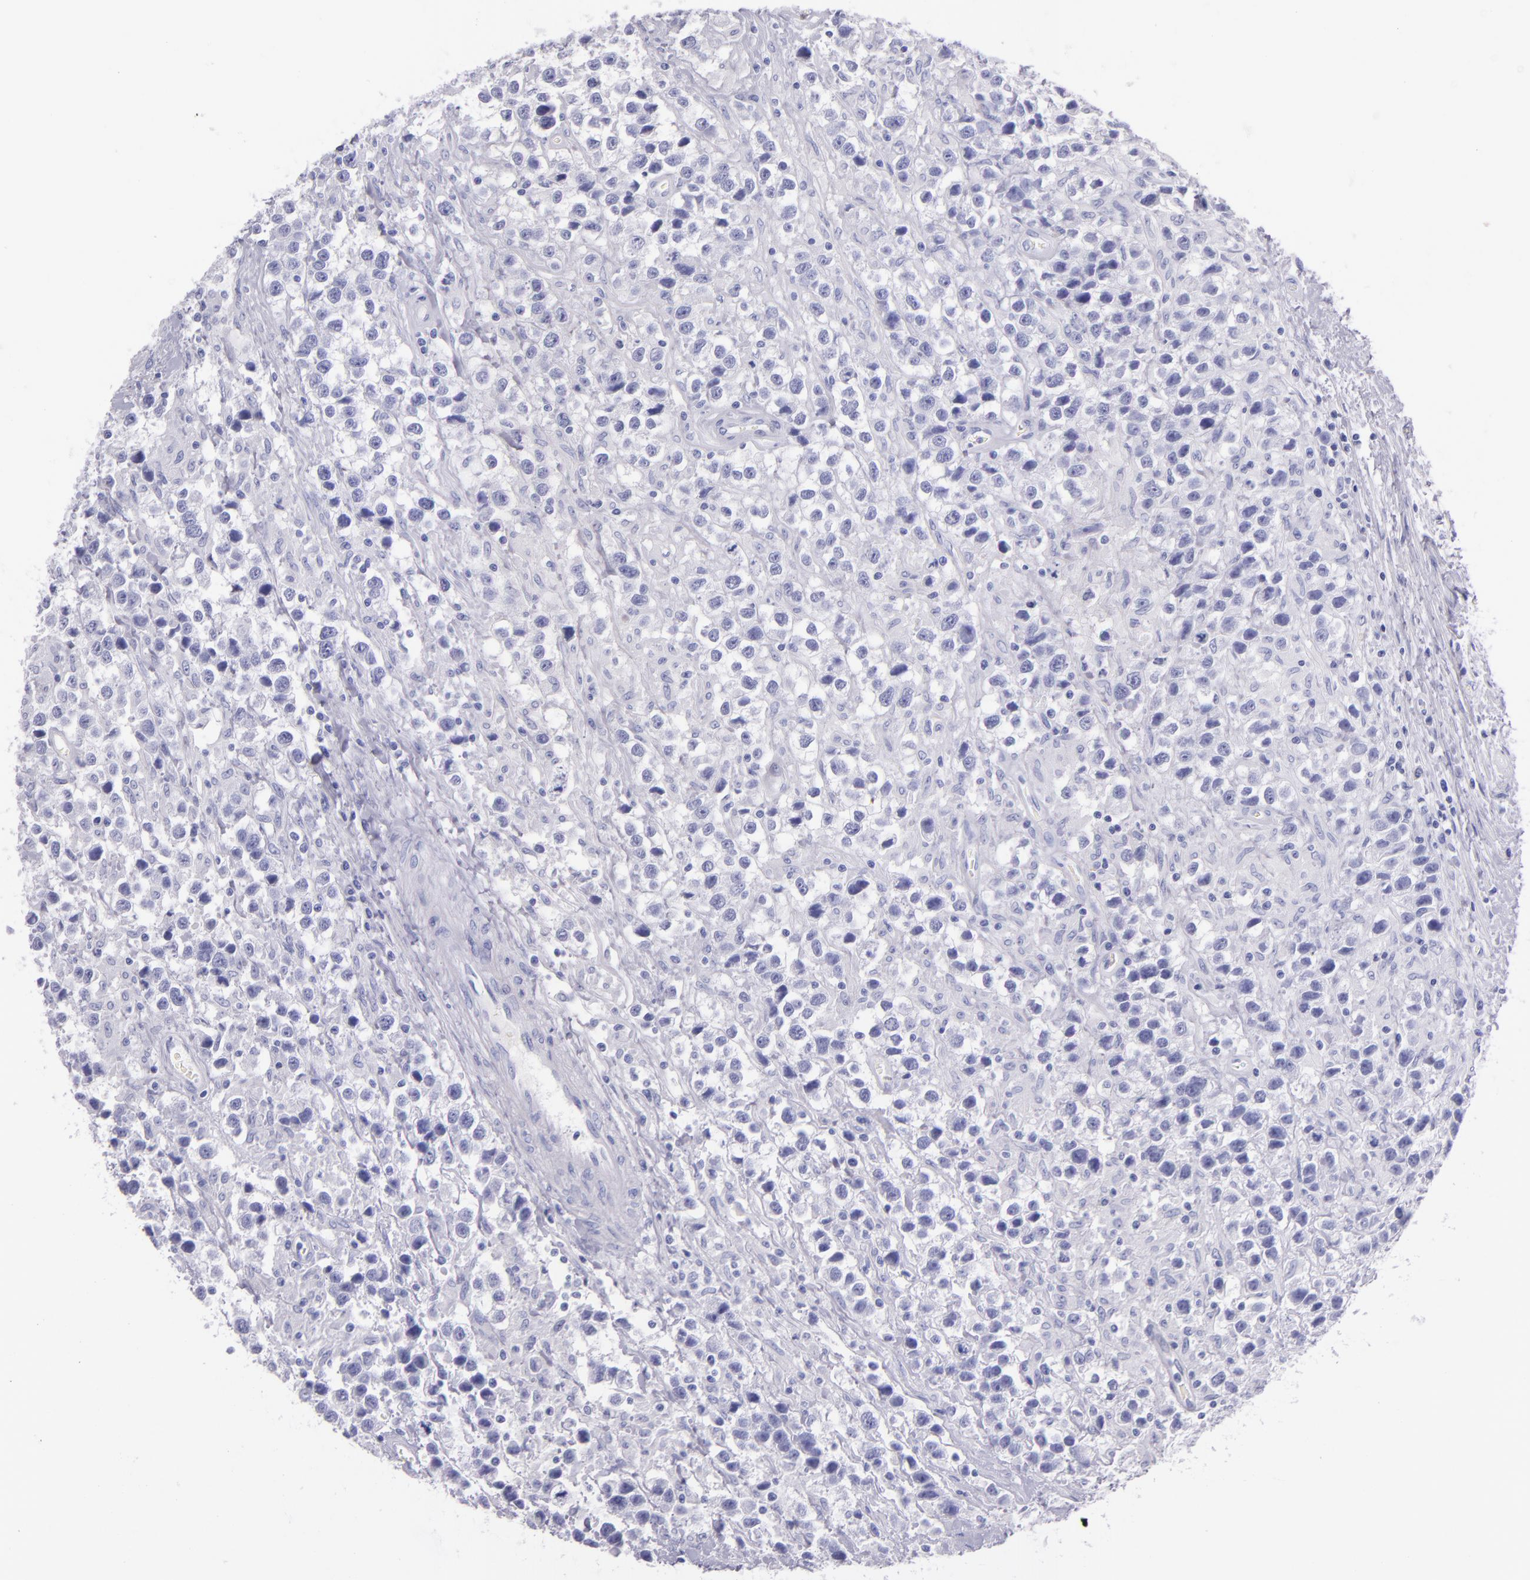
{"staining": {"intensity": "negative", "quantity": "none", "location": "none"}, "tissue": "testis cancer", "cell_type": "Tumor cells", "image_type": "cancer", "snomed": [{"axis": "morphology", "description": "Seminoma, NOS"}, {"axis": "topography", "description": "Testis"}], "caption": "Immunohistochemistry (IHC) image of neoplastic tissue: testis seminoma stained with DAB shows no significant protein staining in tumor cells. Nuclei are stained in blue.", "gene": "SFTPA2", "patient": {"sex": "male", "age": 43}}